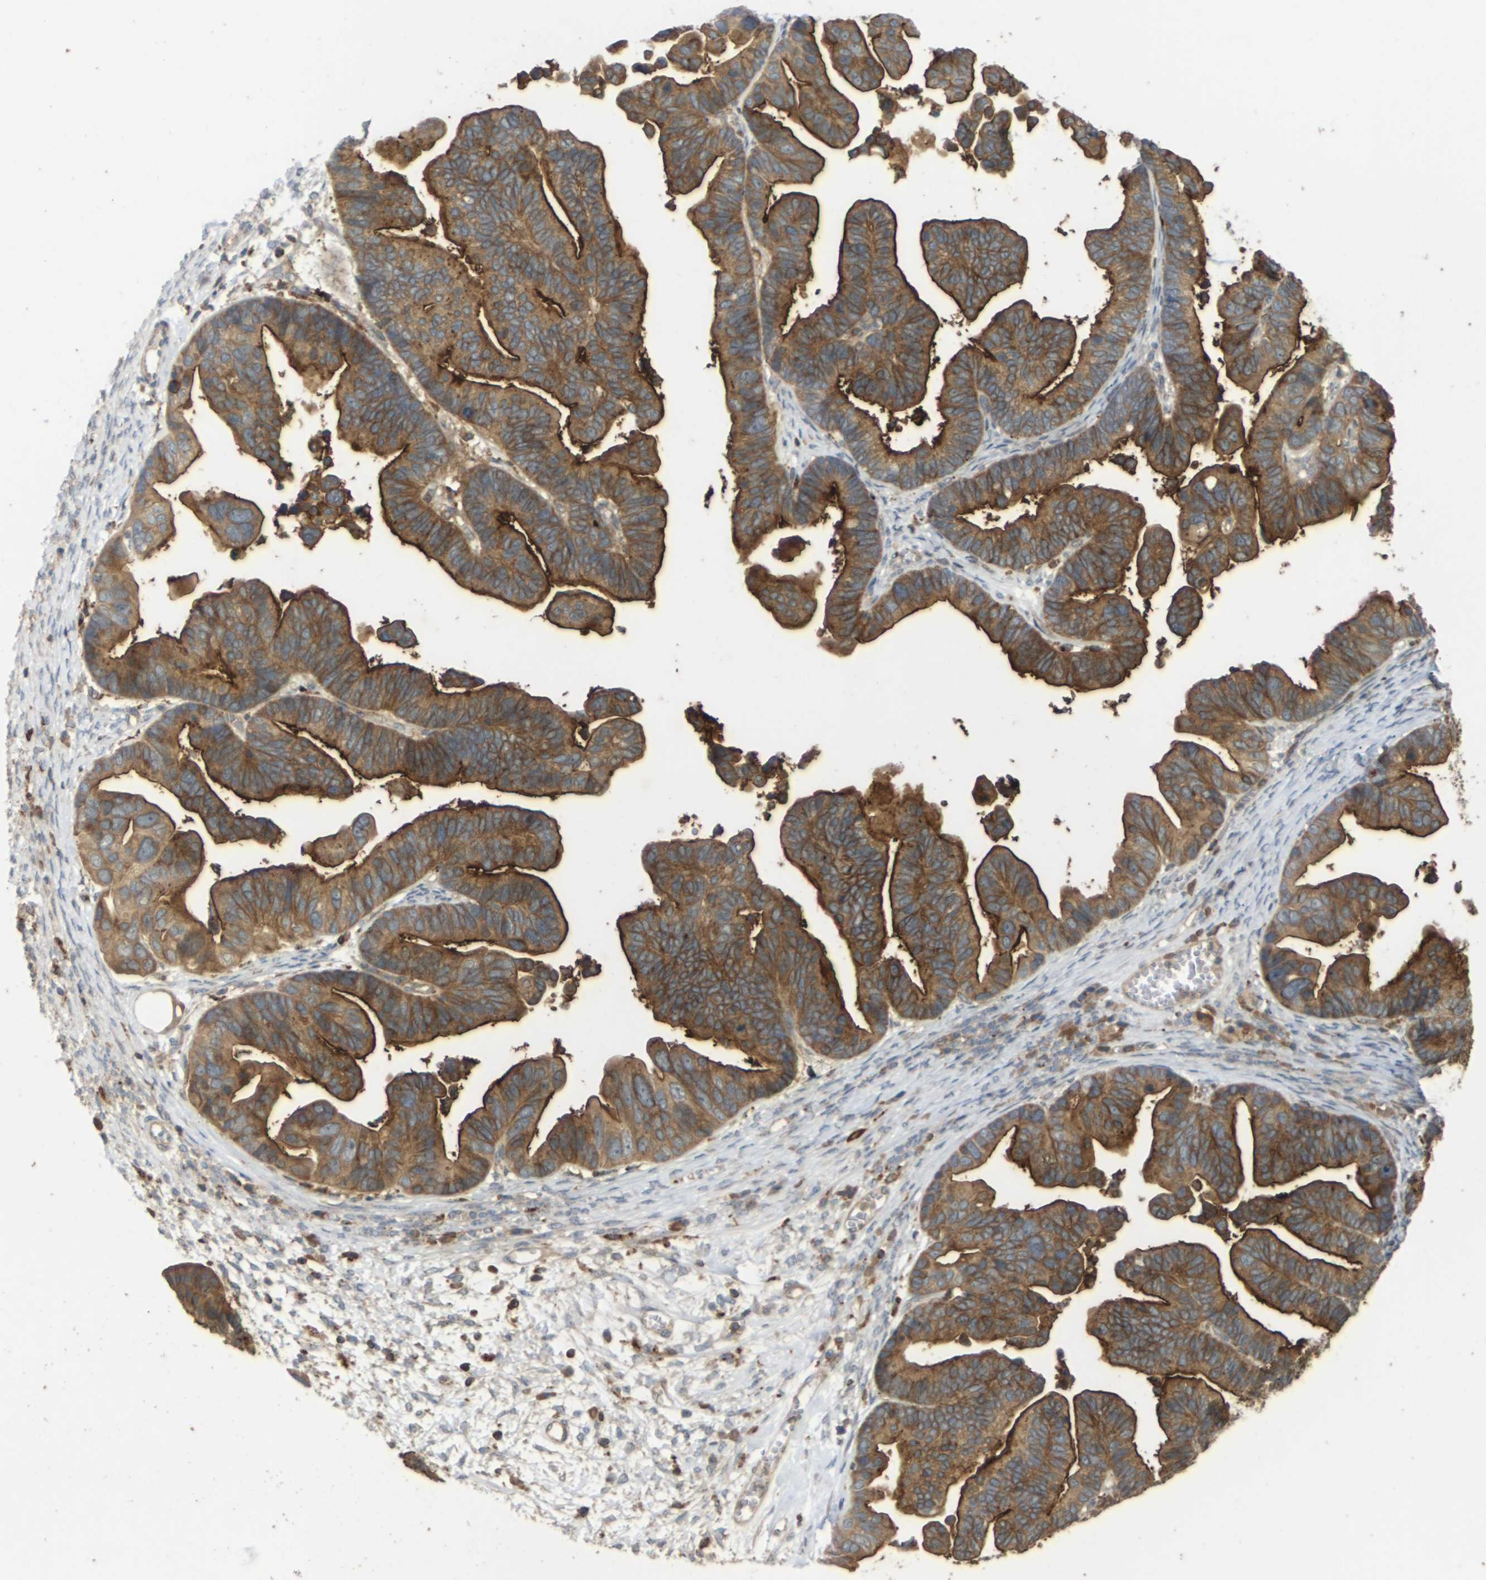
{"staining": {"intensity": "strong", "quantity": ">75%", "location": "cytoplasmic/membranous"}, "tissue": "ovarian cancer", "cell_type": "Tumor cells", "image_type": "cancer", "snomed": [{"axis": "morphology", "description": "Cystadenocarcinoma, serous, NOS"}, {"axis": "topography", "description": "Ovary"}], "caption": "This photomicrograph shows ovarian cancer stained with IHC to label a protein in brown. The cytoplasmic/membranous of tumor cells show strong positivity for the protein. Nuclei are counter-stained blue.", "gene": "KSR1", "patient": {"sex": "female", "age": 56}}